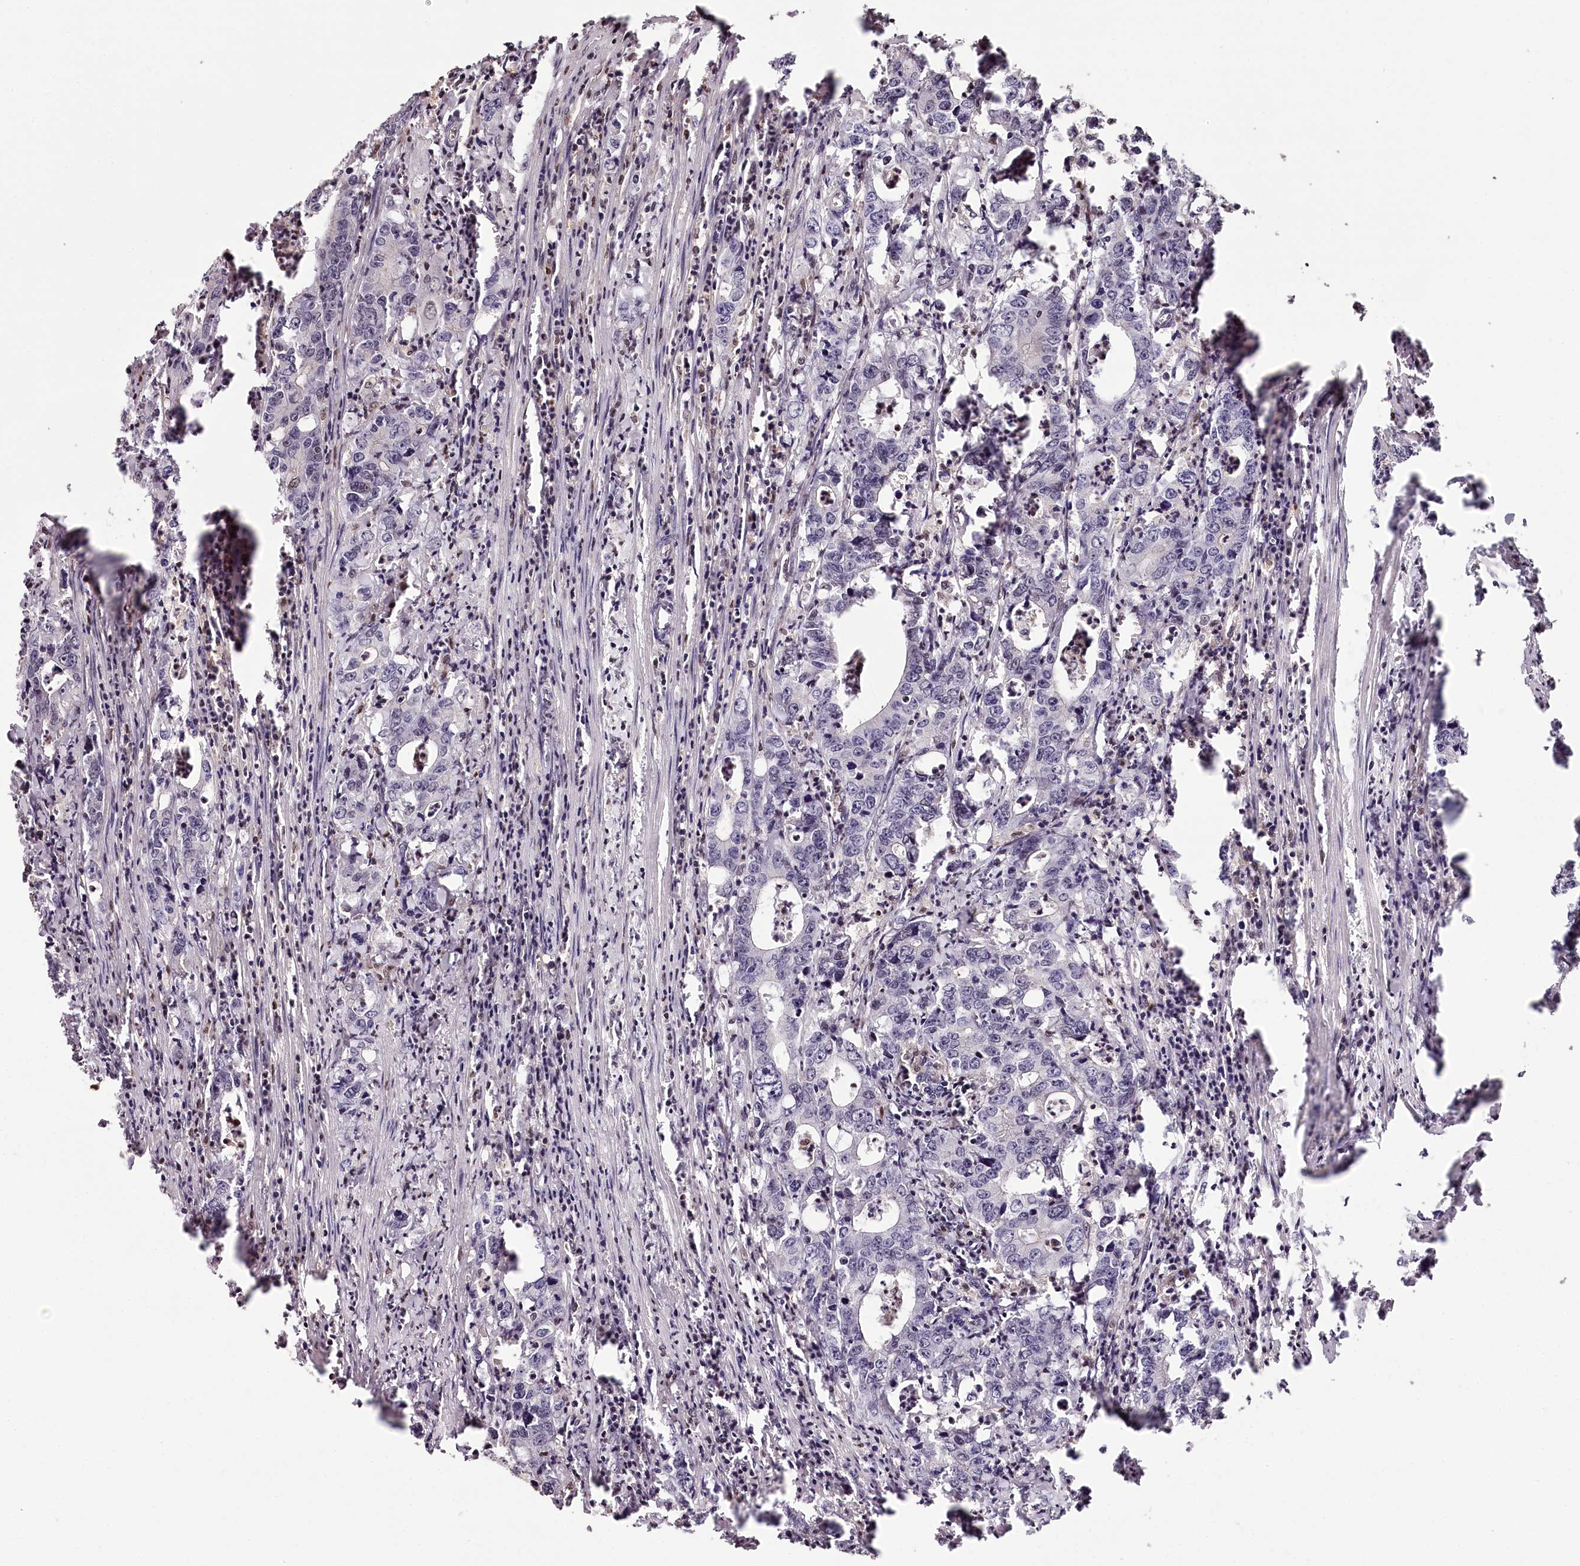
{"staining": {"intensity": "negative", "quantity": "none", "location": "none"}, "tissue": "colorectal cancer", "cell_type": "Tumor cells", "image_type": "cancer", "snomed": [{"axis": "morphology", "description": "Adenocarcinoma, NOS"}, {"axis": "topography", "description": "Colon"}], "caption": "Colorectal adenocarcinoma stained for a protein using IHC shows no staining tumor cells.", "gene": "KIF14", "patient": {"sex": "female", "age": 75}}